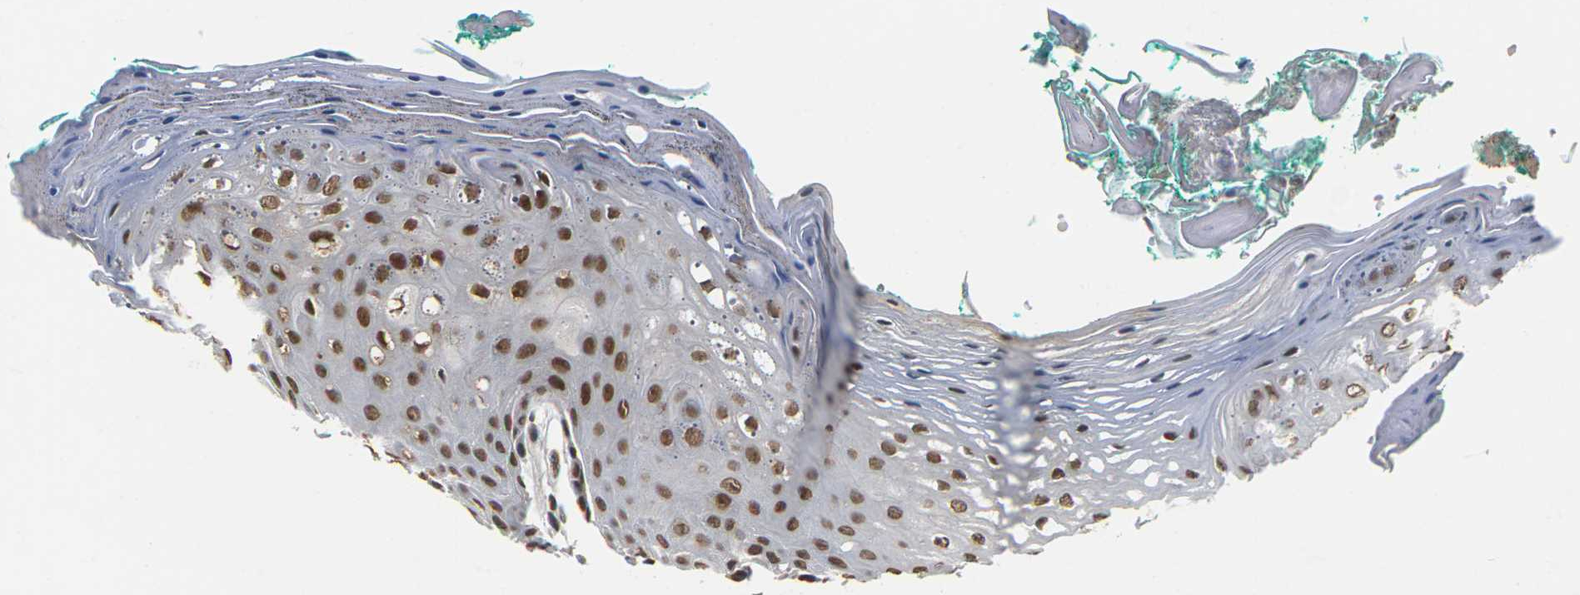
{"staining": {"intensity": "moderate", "quantity": ">75%", "location": "nuclear"}, "tissue": "oral mucosa", "cell_type": "Squamous epithelial cells", "image_type": "normal", "snomed": [{"axis": "morphology", "description": "Normal tissue, NOS"}, {"axis": "topography", "description": "Skeletal muscle"}, {"axis": "topography", "description": "Oral tissue"}, {"axis": "topography", "description": "Peripheral nerve tissue"}], "caption": "Immunohistochemical staining of unremarkable human oral mucosa exhibits moderate nuclear protein staining in approximately >75% of squamous epithelial cells.", "gene": "NELFA", "patient": {"sex": "female", "age": 84}}